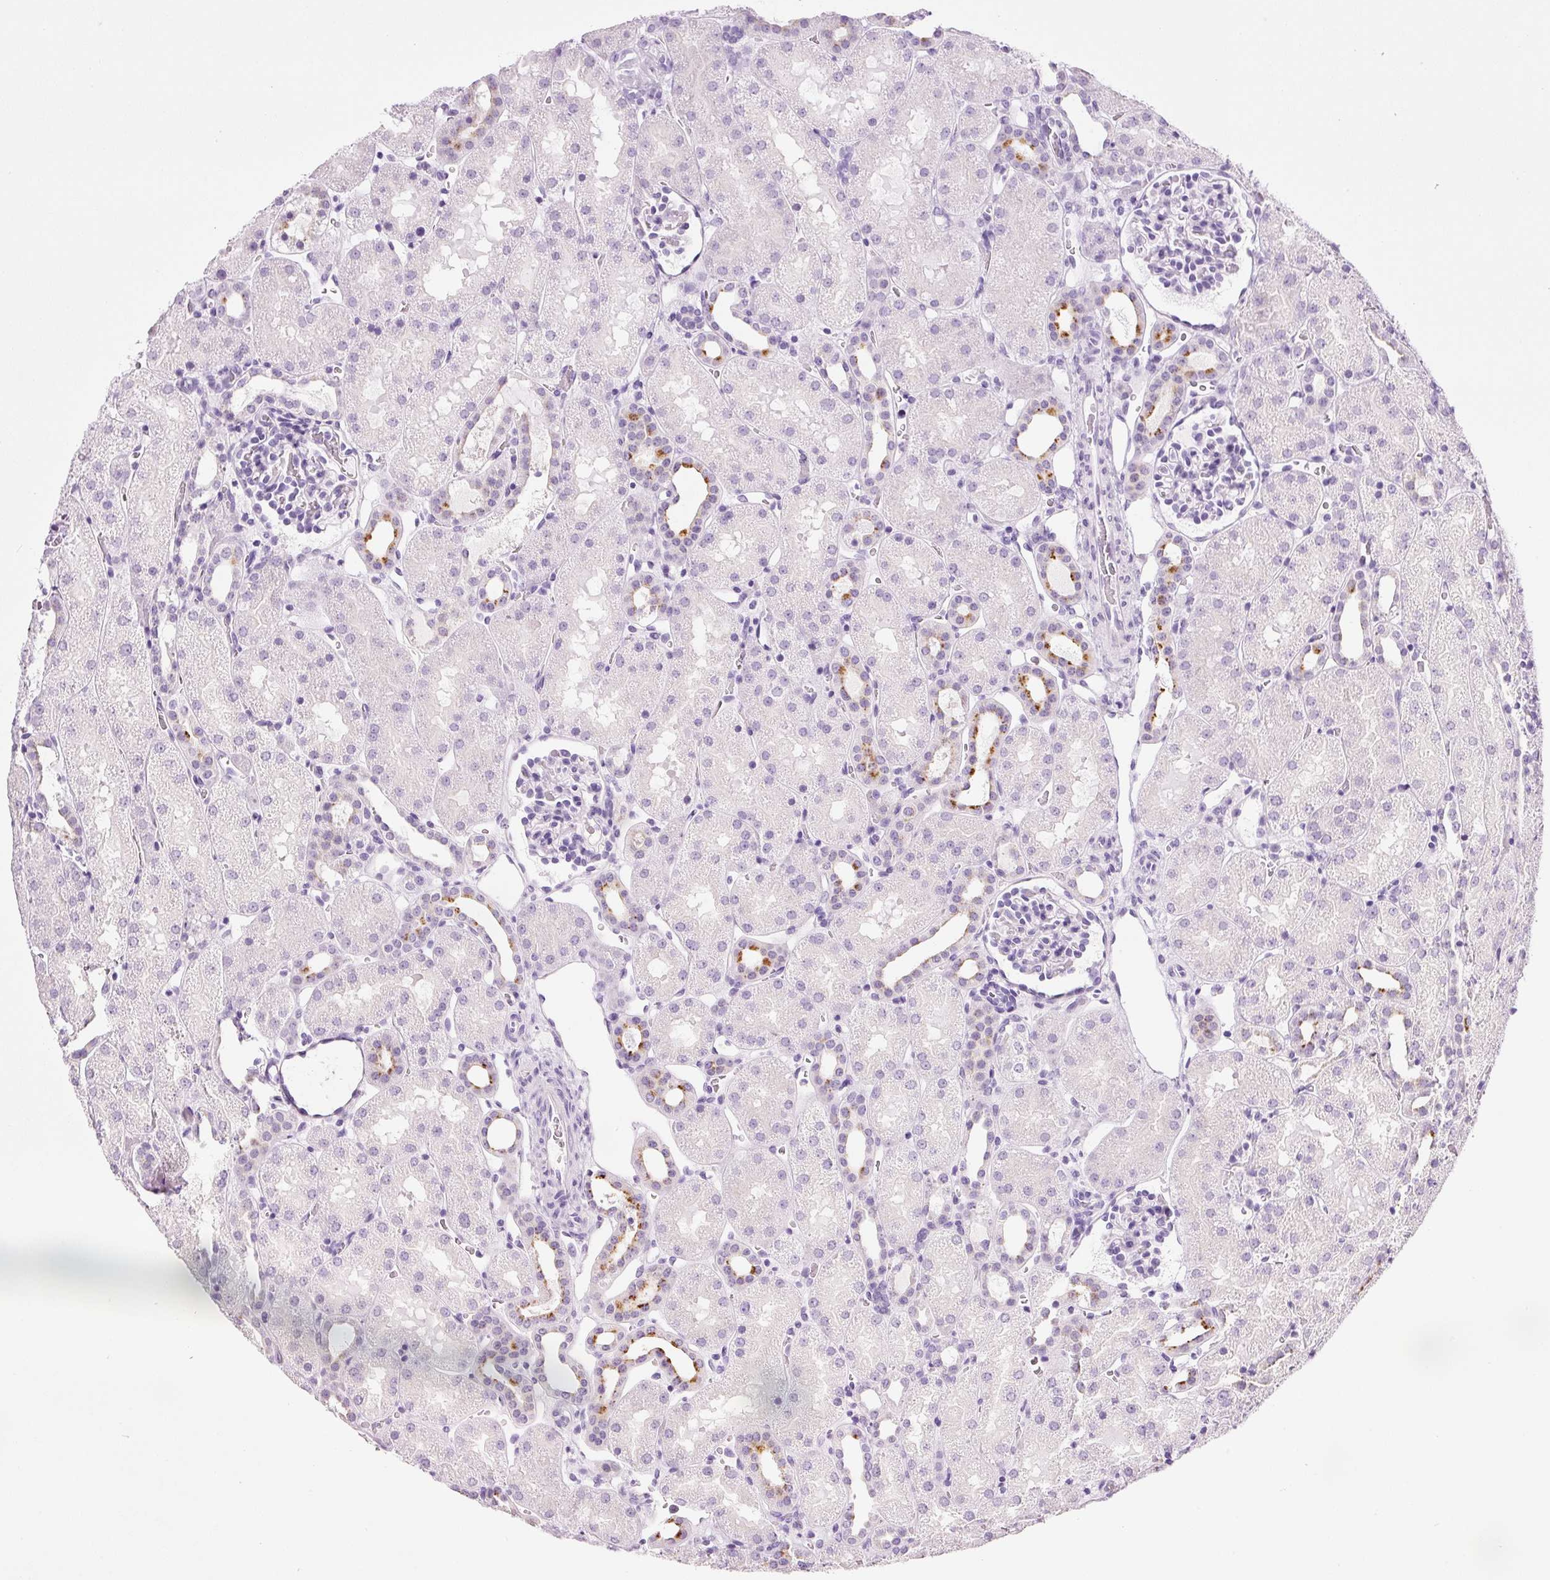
{"staining": {"intensity": "negative", "quantity": "none", "location": "none"}, "tissue": "kidney", "cell_type": "Cells in glomeruli", "image_type": "normal", "snomed": [{"axis": "morphology", "description": "Normal tissue, NOS"}, {"axis": "topography", "description": "Kidney"}], "caption": "A high-resolution micrograph shows IHC staining of unremarkable kidney, which reveals no significant staining in cells in glomeruli.", "gene": "ZNF639", "patient": {"sex": "male", "age": 2}}